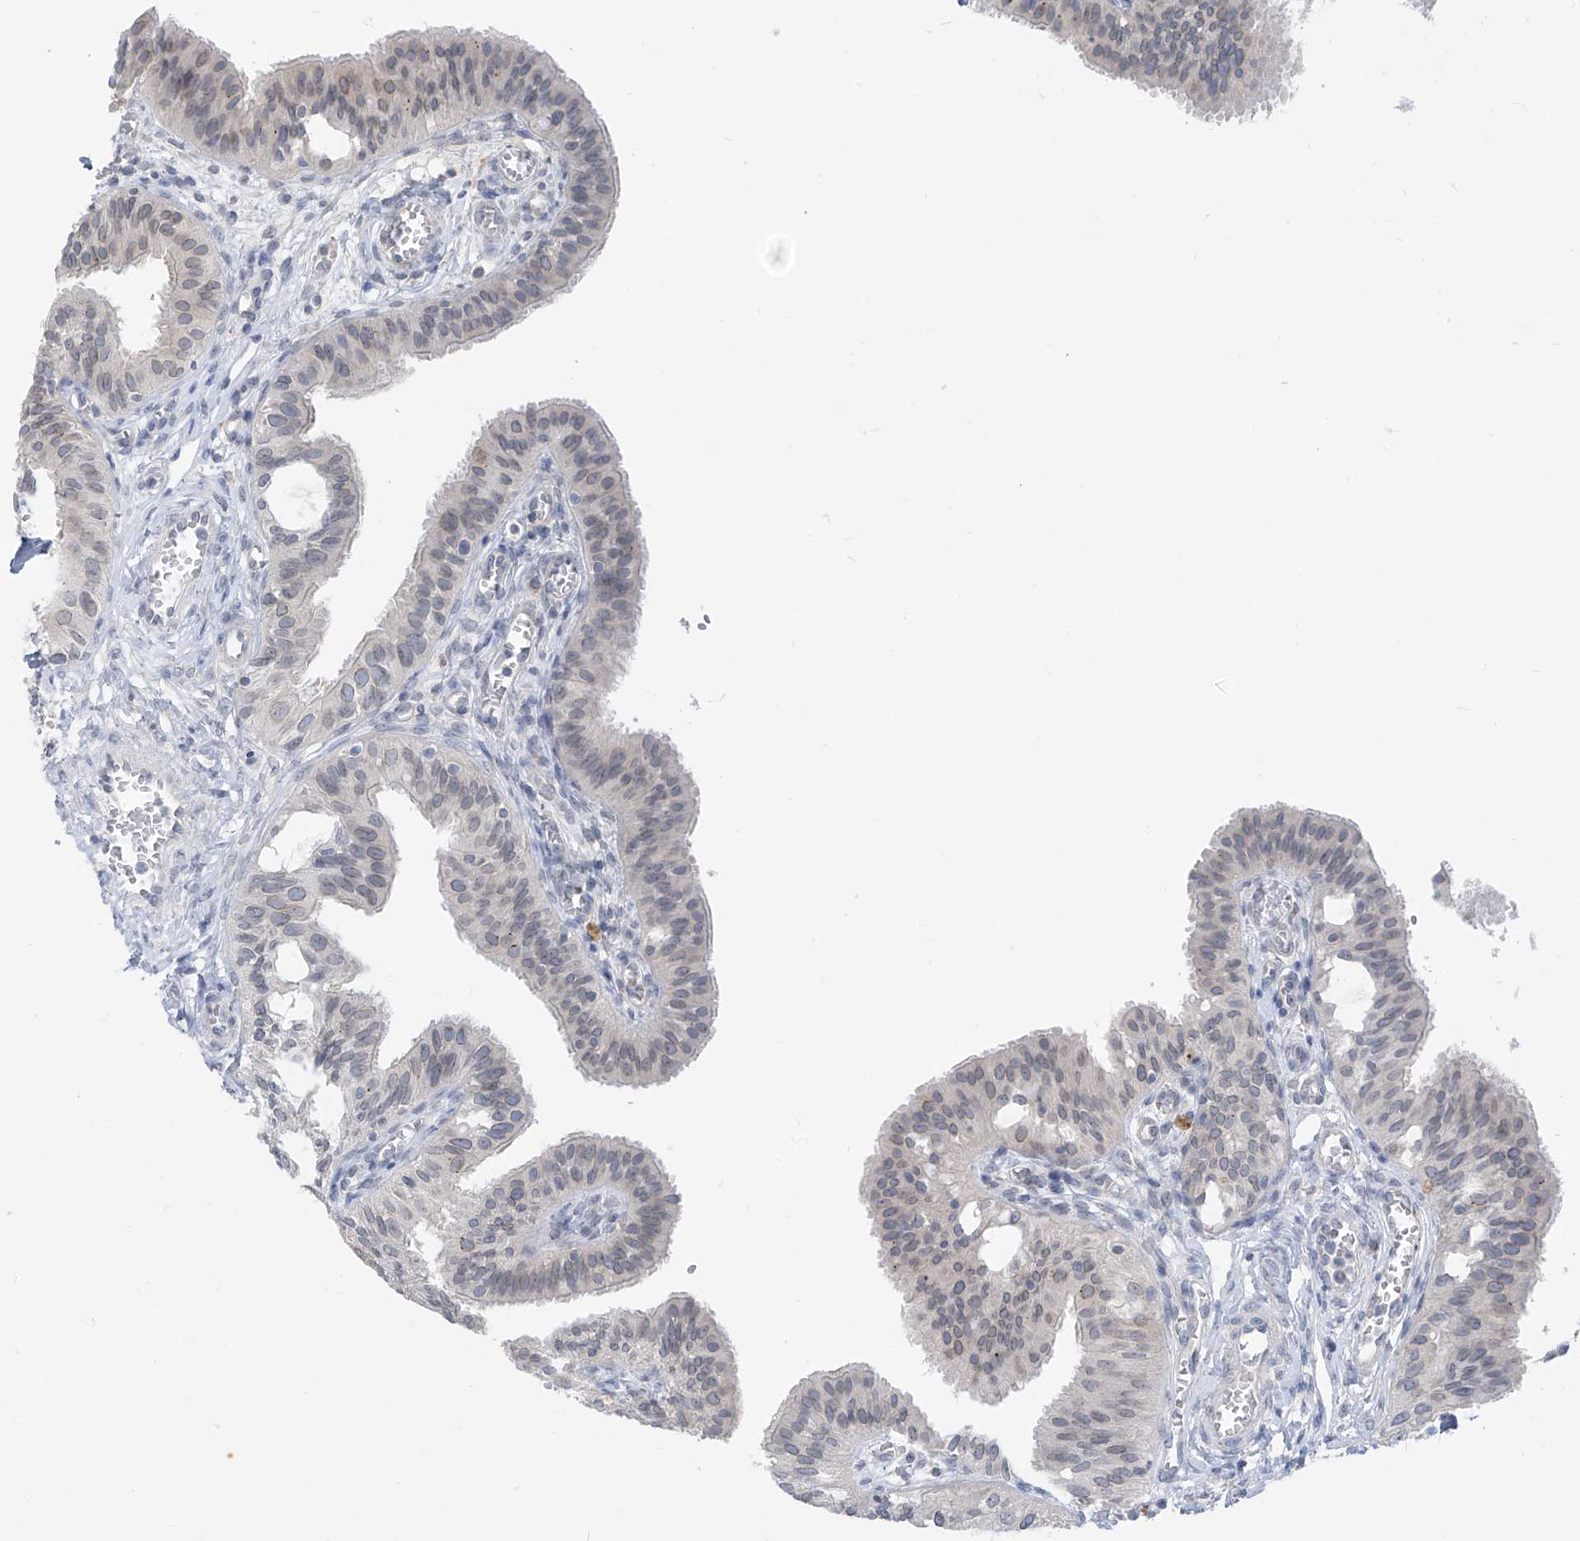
{"staining": {"intensity": "negative", "quantity": "none", "location": "none"}, "tissue": "fallopian tube", "cell_type": "Glandular cells", "image_type": "normal", "snomed": [{"axis": "morphology", "description": "Normal tissue, NOS"}, {"axis": "topography", "description": "Fallopian tube"}, {"axis": "topography", "description": "Ovary"}], "caption": "DAB (3,3'-diaminobenzidine) immunohistochemical staining of benign fallopian tube demonstrates no significant positivity in glandular cells. The staining is performed using DAB brown chromogen with nuclei counter-stained in using hematoxylin.", "gene": "KRTAP25", "patient": {"sex": "female", "age": 42}}